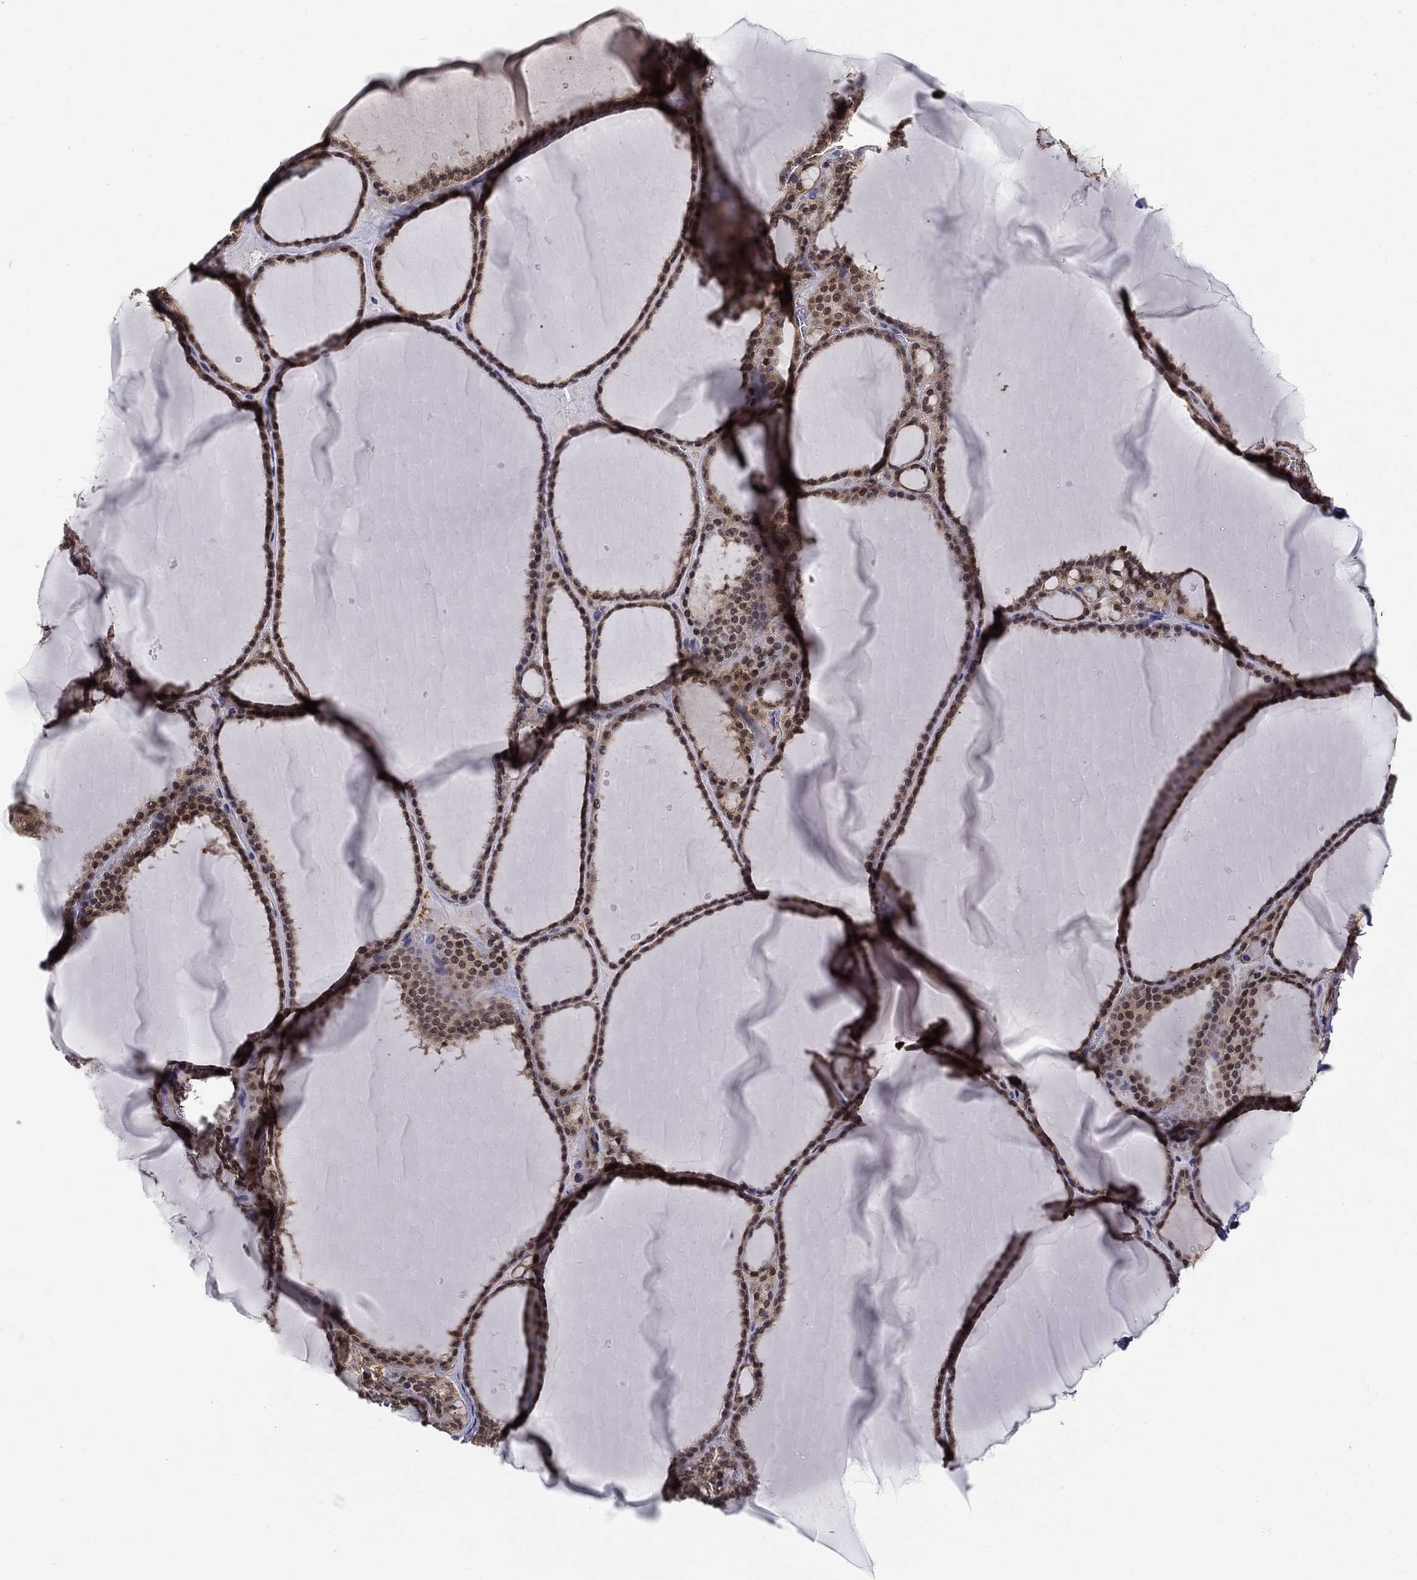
{"staining": {"intensity": "moderate", "quantity": ">75%", "location": "cytoplasmic/membranous"}, "tissue": "thyroid gland", "cell_type": "Glandular cells", "image_type": "normal", "snomed": [{"axis": "morphology", "description": "Normal tissue, NOS"}, {"axis": "topography", "description": "Thyroid gland"}], "caption": "Approximately >75% of glandular cells in unremarkable human thyroid gland display moderate cytoplasmic/membranous protein expression as visualized by brown immunohistochemical staining.", "gene": "GLTP", "patient": {"sex": "male", "age": 63}}